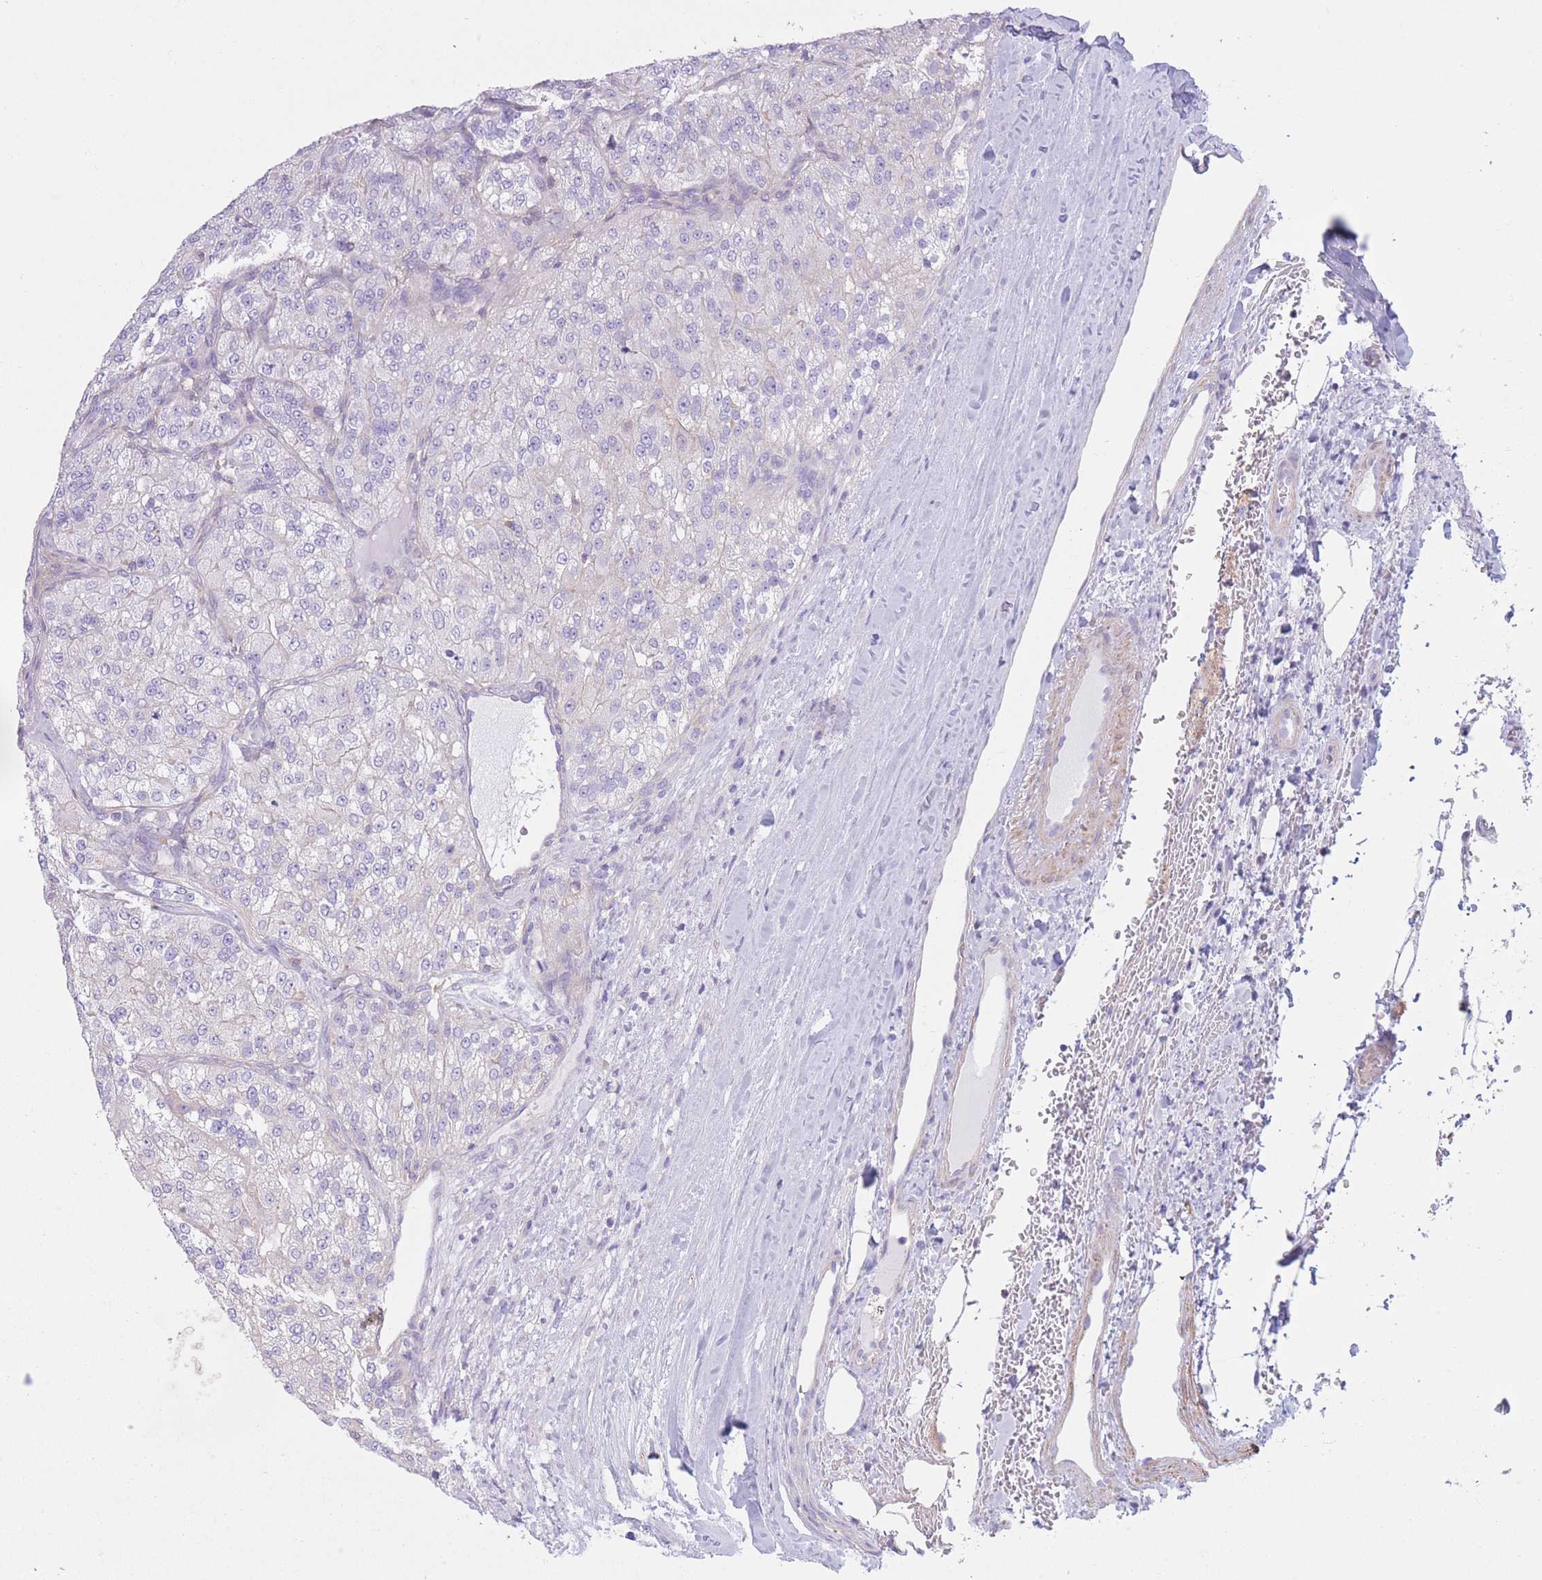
{"staining": {"intensity": "negative", "quantity": "none", "location": "none"}, "tissue": "renal cancer", "cell_type": "Tumor cells", "image_type": "cancer", "snomed": [{"axis": "morphology", "description": "Adenocarcinoma, NOS"}, {"axis": "topography", "description": "Kidney"}], "caption": "A micrograph of renal cancer (adenocarcinoma) stained for a protein reveals no brown staining in tumor cells.", "gene": "PDHA1", "patient": {"sex": "female", "age": 63}}